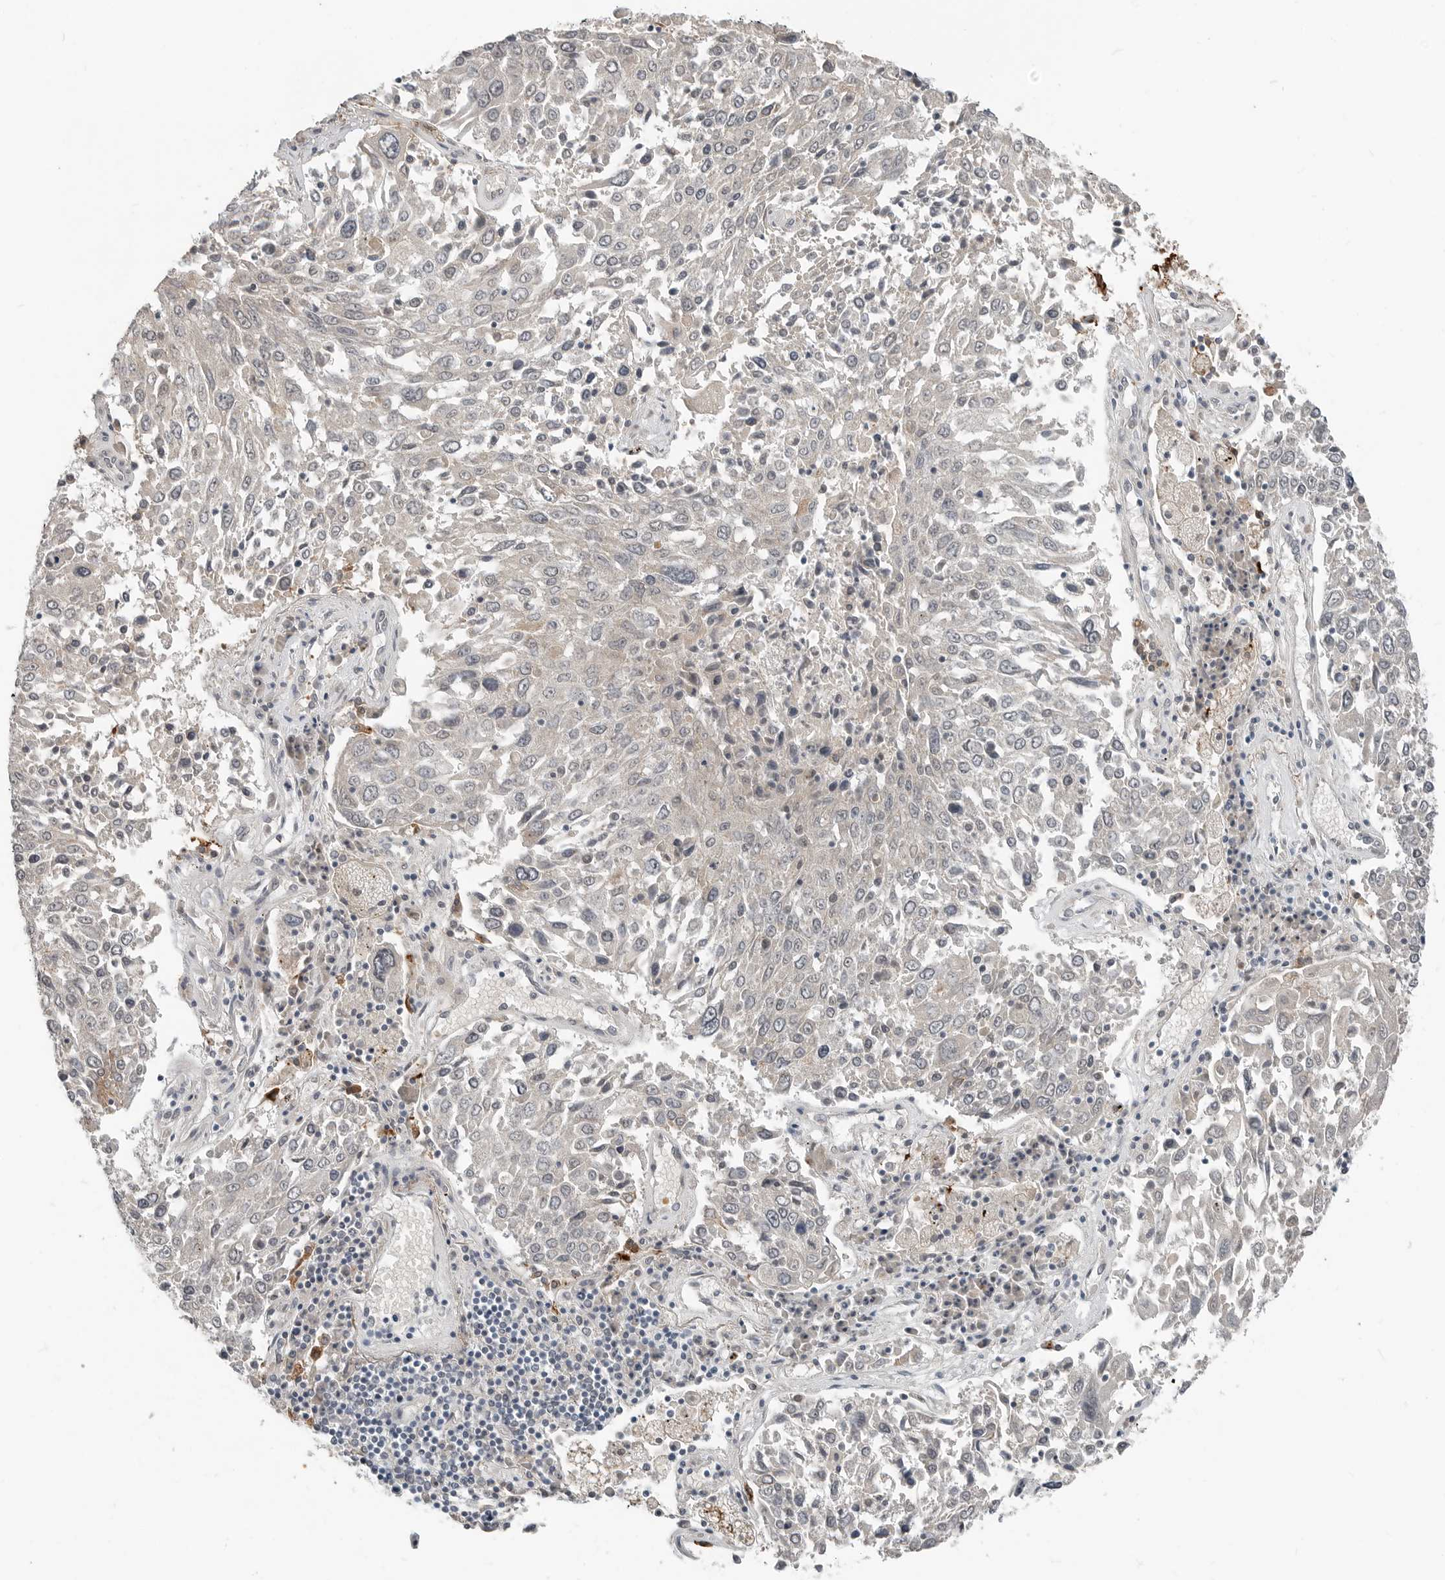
{"staining": {"intensity": "negative", "quantity": "none", "location": "none"}, "tissue": "lung cancer", "cell_type": "Tumor cells", "image_type": "cancer", "snomed": [{"axis": "morphology", "description": "Squamous cell carcinoma, NOS"}, {"axis": "topography", "description": "Lung"}], "caption": "Tumor cells show no significant staining in lung cancer (squamous cell carcinoma).", "gene": "FCRLB", "patient": {"sex": "male", "age": 65}}